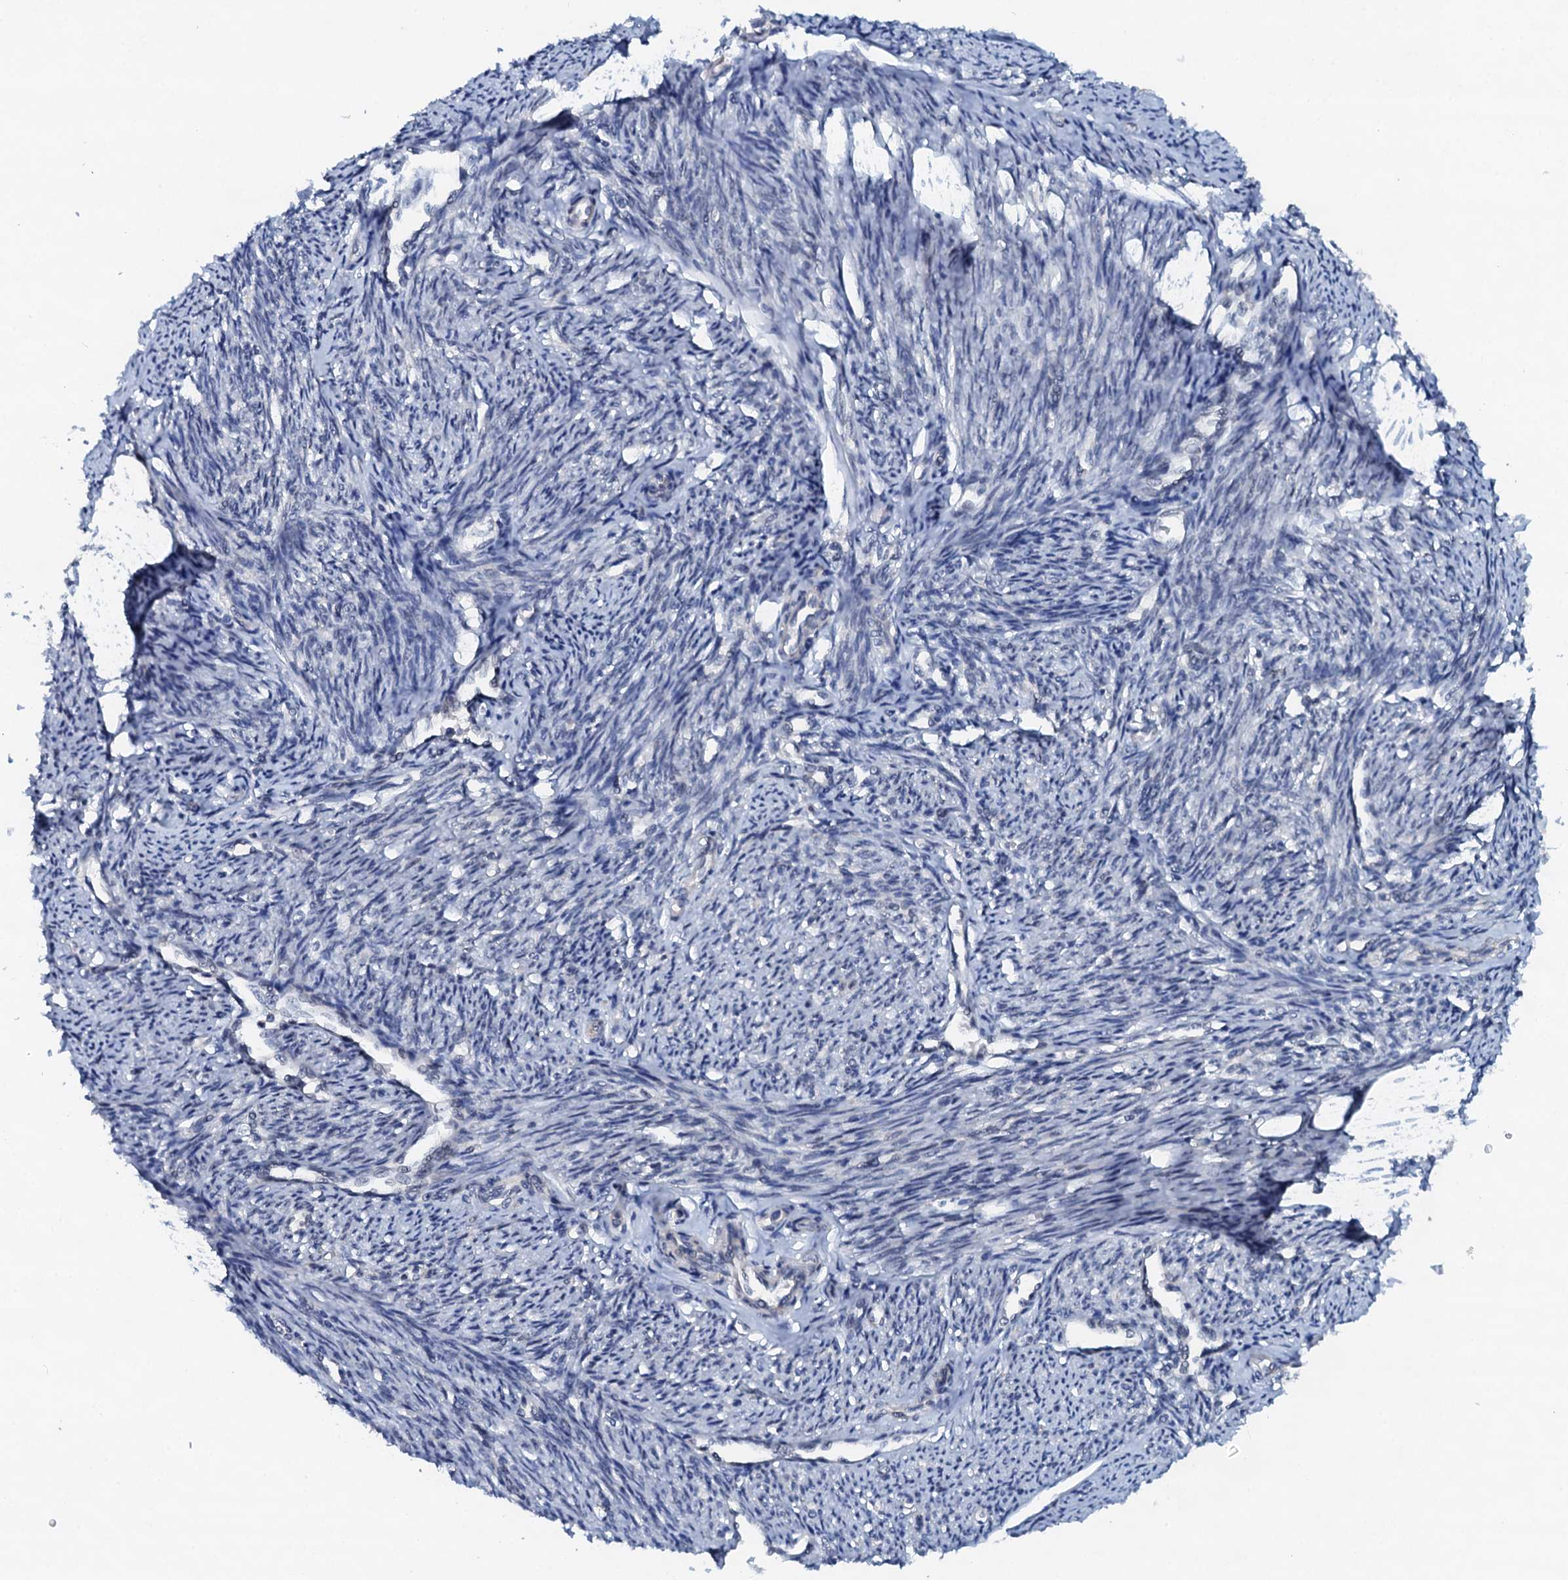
{"staining": {"intensity": "weak", "quantity": "<25%", "location": "cytoplasmic/membranous"}, "tissue": "smooth muscle", "cell_type": "Smooth muscle cells", "image_type": "normal", "snomed": [{"axis": "morphology", "description": "Normal tissue, NOS"}, {"axis": "topography", "description": "Smooth muscle"}, {"axis": "topography", "description": "Uterus"}], "caption": "Smooth muscle stained for a protein using immunohistochemistry reveals no positivity smooth muscle cells.", "gene": "SNTA1", "patient": {"sex": "female", "age": 59}}